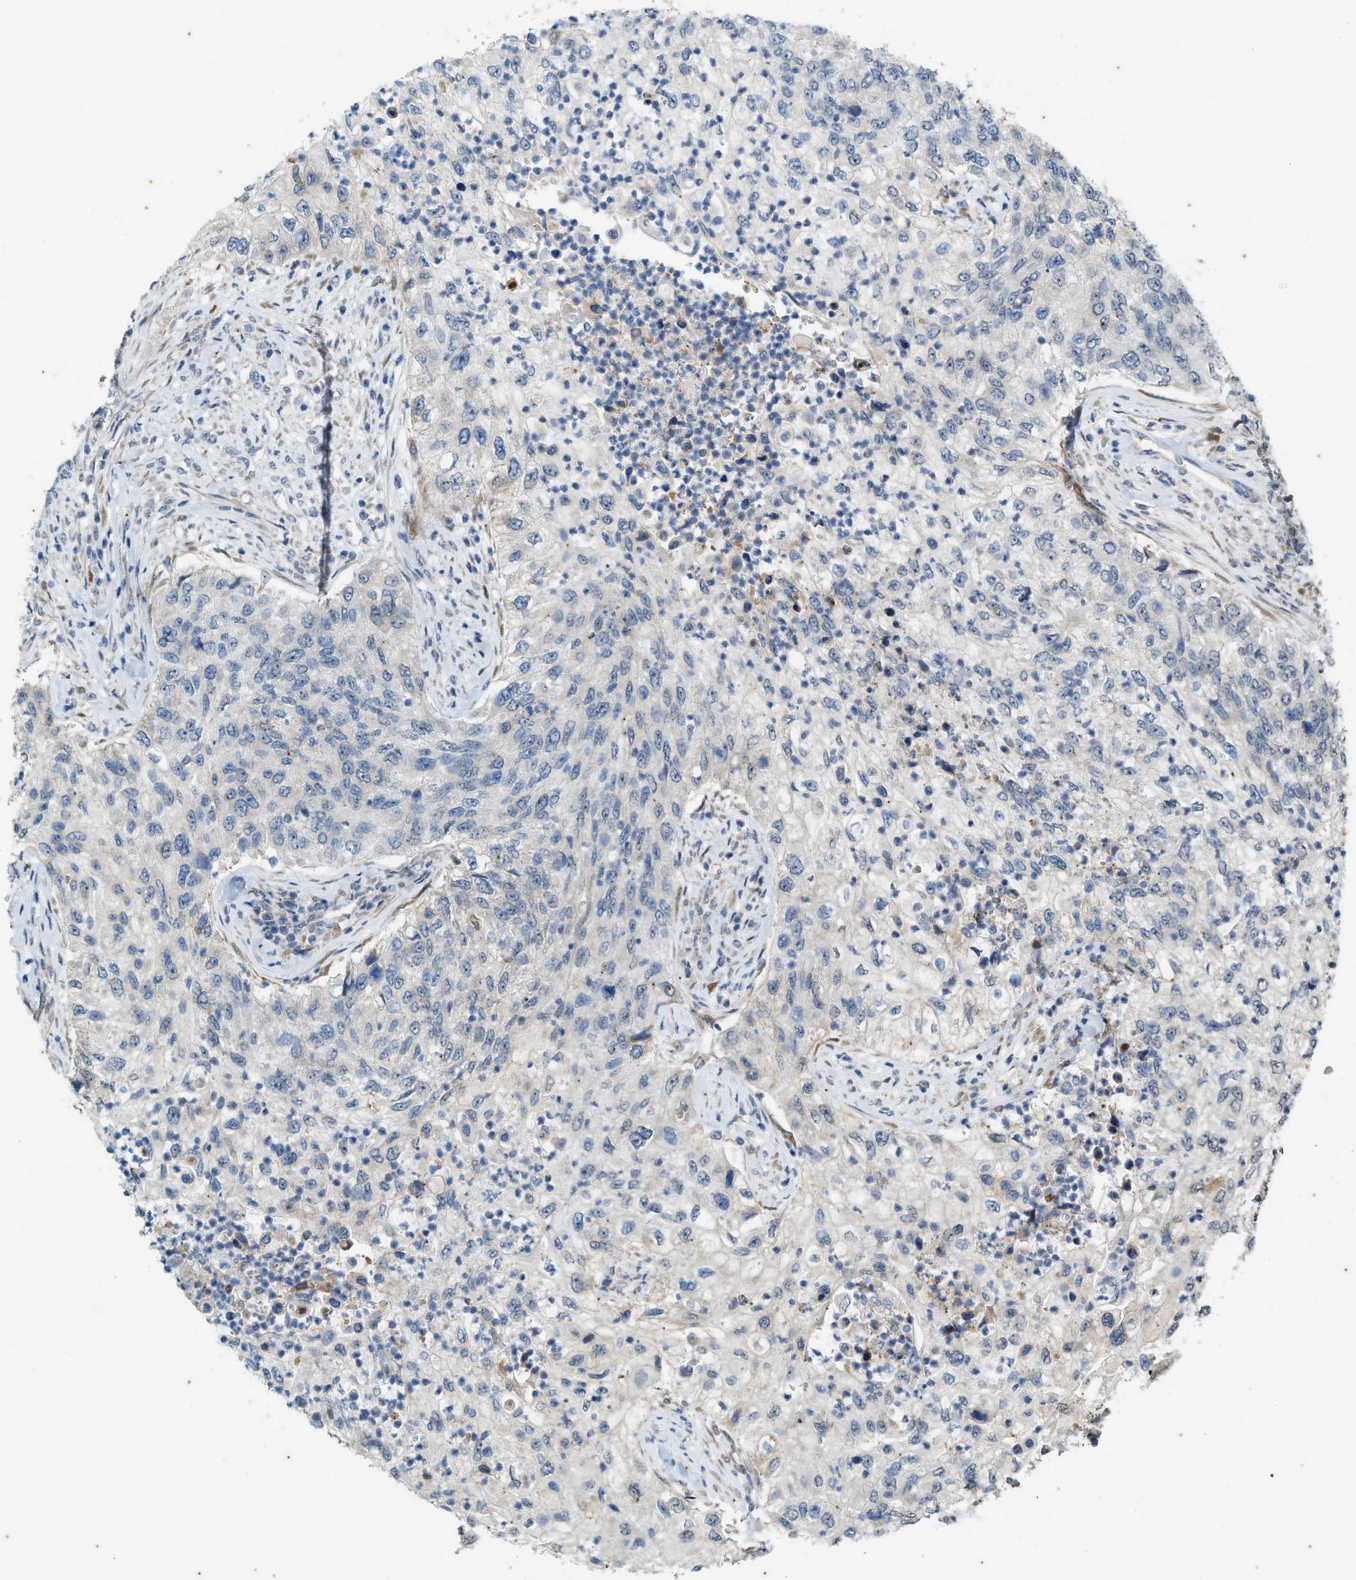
{"staining": {"intensity": "negative", "quantity": "none", "location": "none"}, "tissue": "urothelial cancer", "cell_type": "Tumor cells", "image_type": "cancer", "snomed": [{"axis": "morphology", "description": "Urothelial carcinoma, High grade"}, {"axis": "topography", "description": "Urinary bladder"}], "caption": "A micrograph of urothelial cancer stained for a protein reveals no brown staining in tumor cells.", "gene": "CHPF2", "patient": {"sex": "female", "age": 60}}